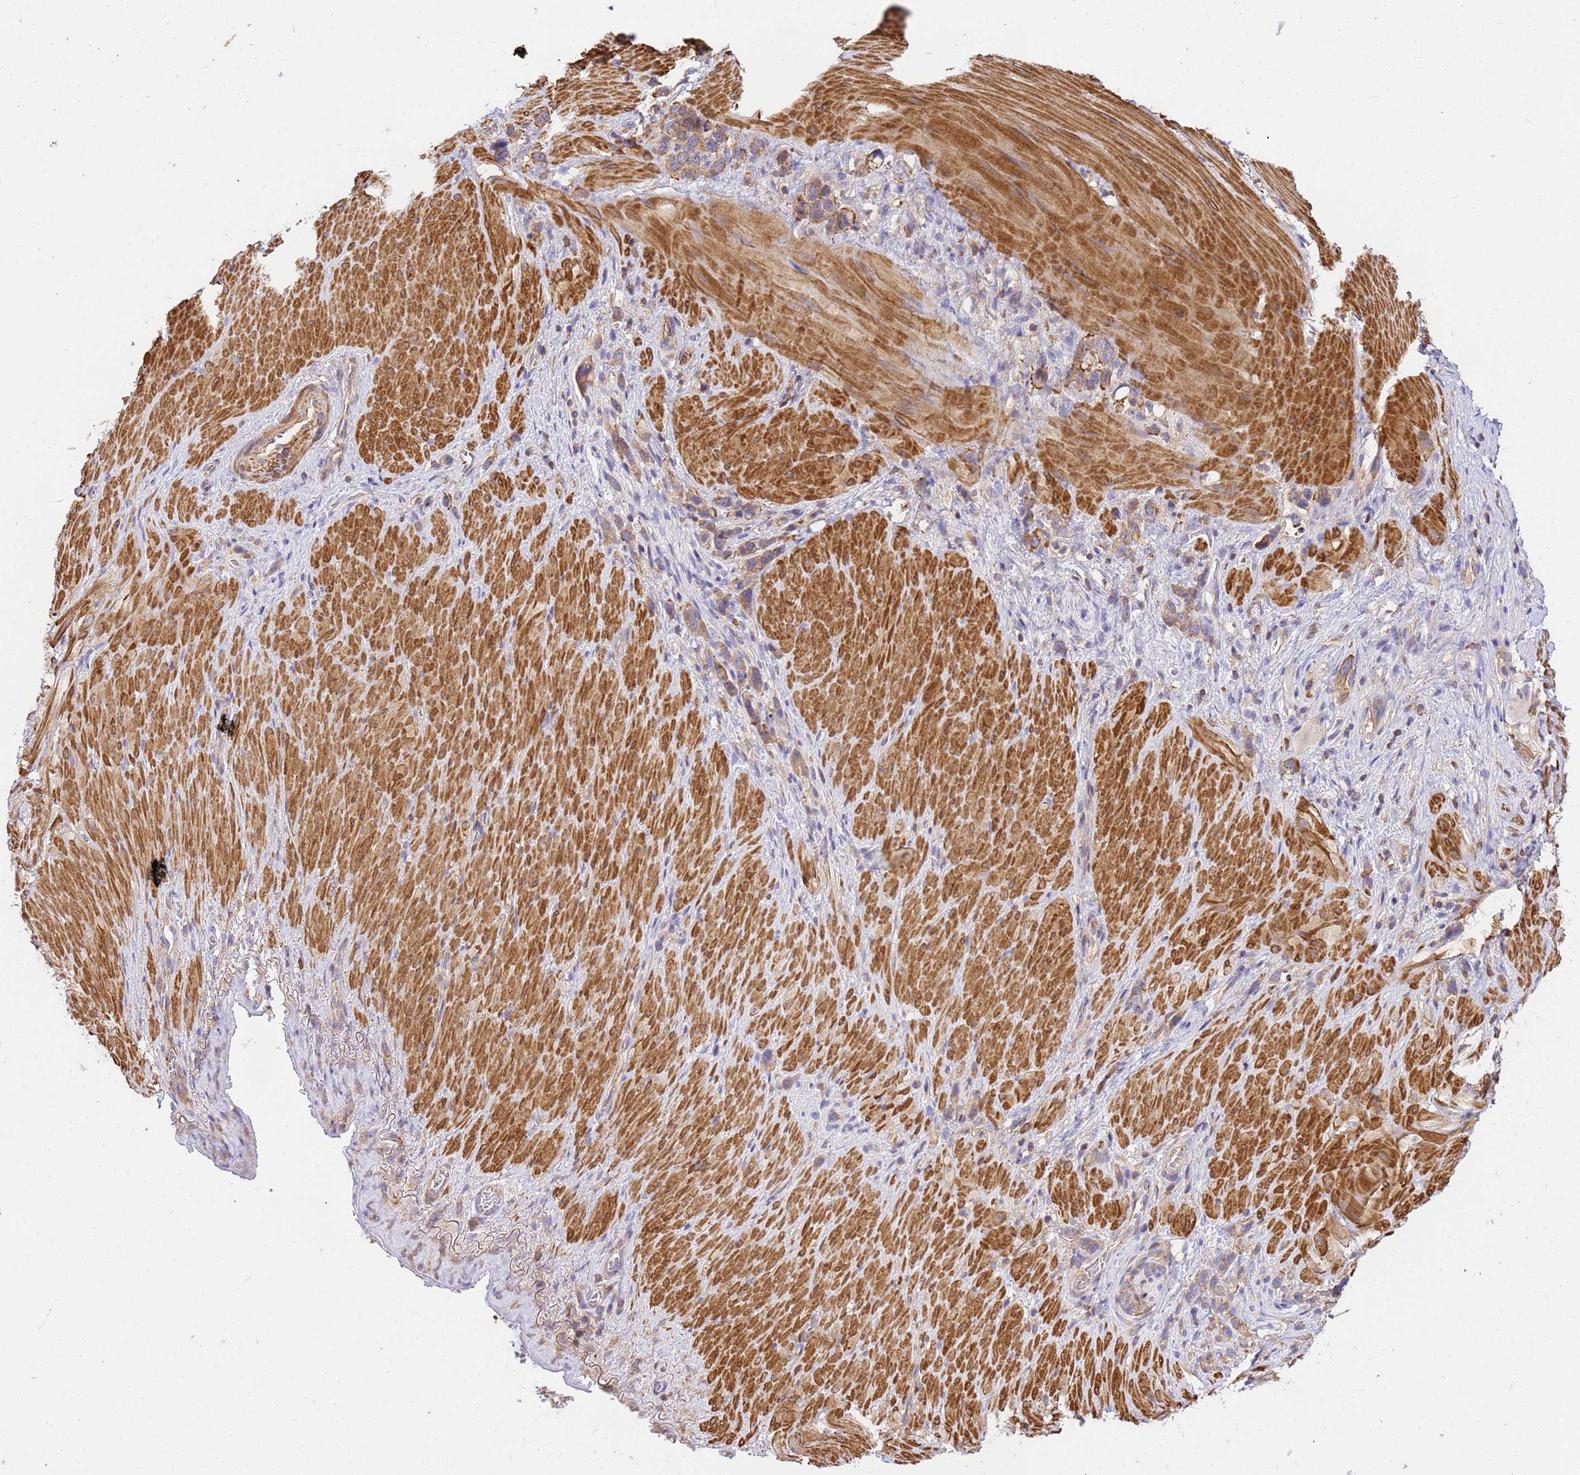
{"staining": {"intensity": "moderate", "quantity": ">75%", "location": "cytoplasmic/membranous"}, "tissue": "stomach cancer", "cell_type": "Tumor cells", "image_type": "cancer", "snomed": [{"axis": "morphology", "description": "Adenocarcinoma, NOS"}, {"axis": "topography", "description": "Stomach"}], "caption": "Moderate cytoplasmic/membranous protein staining is identified in about >75% of tumor cells in stomach cancer.", "gene": "WDR64", "patient": {"sex": "female", "age": 65}}